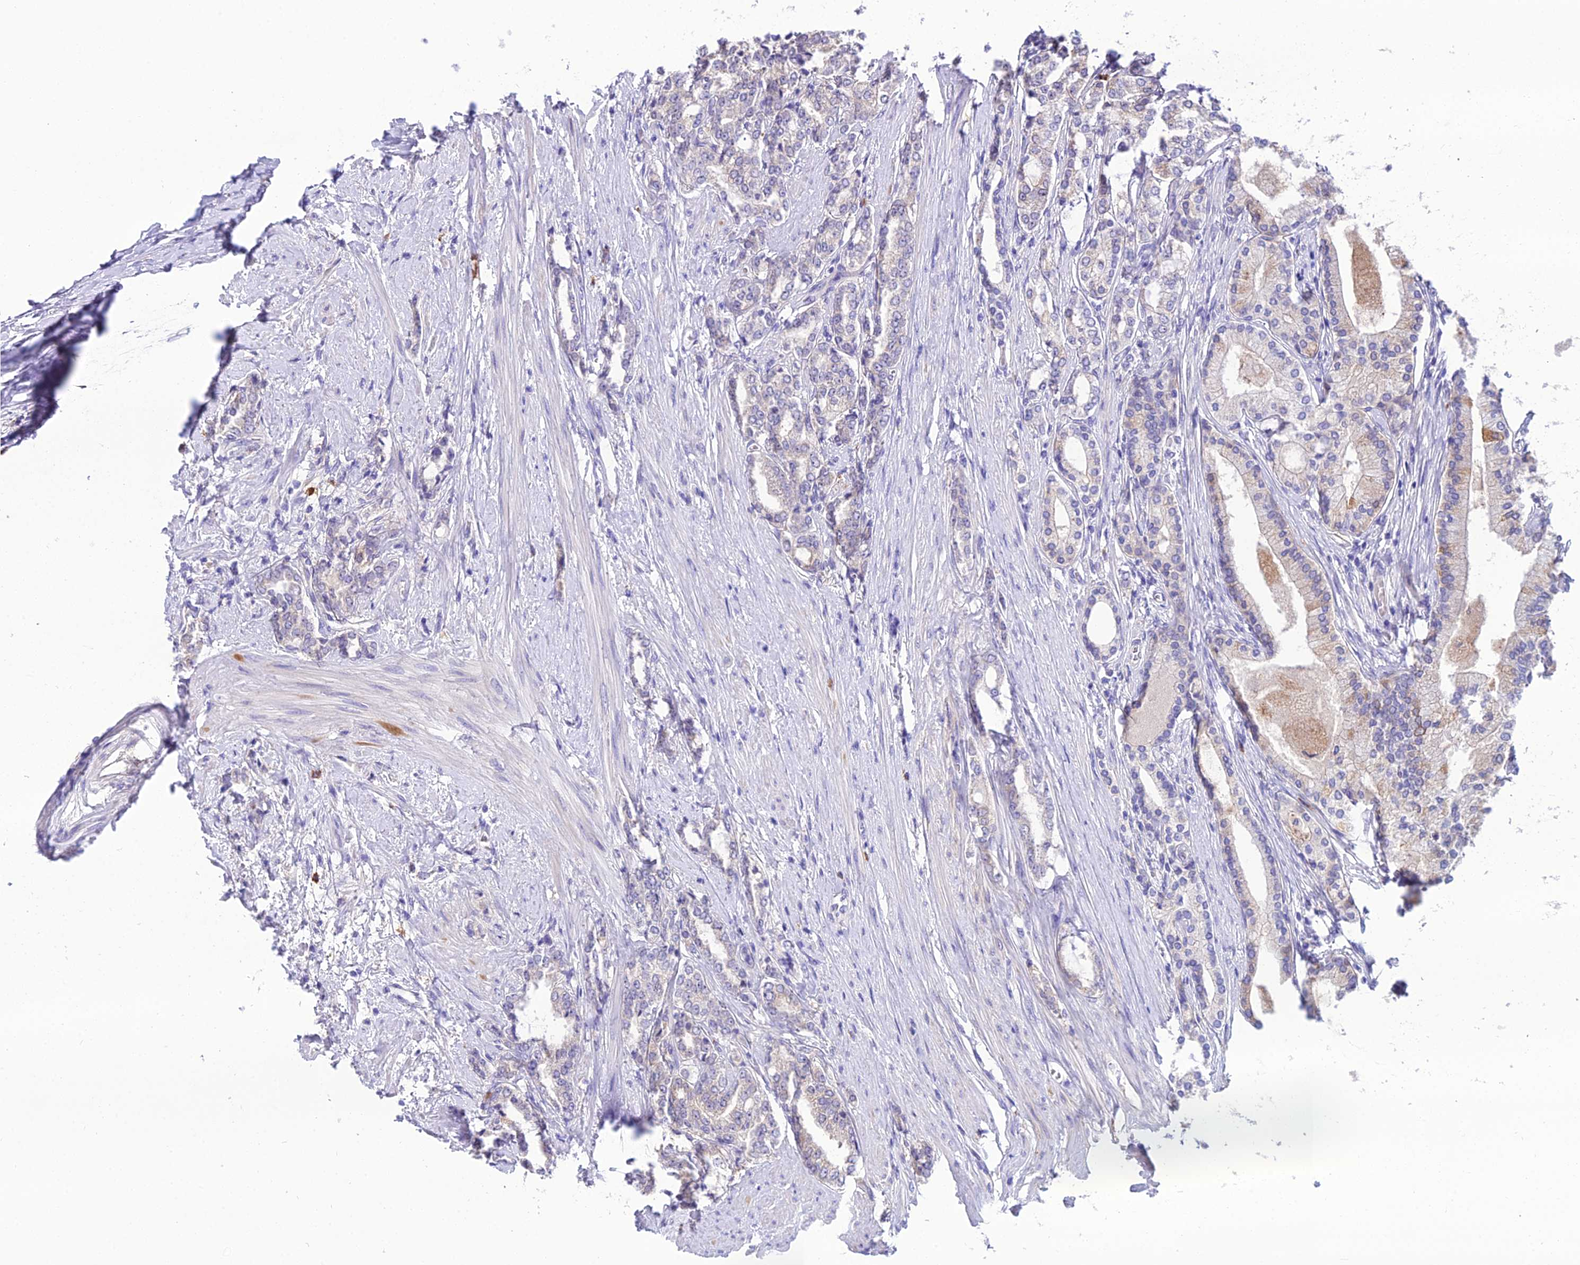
{"staining": {"intensity": "negative", "quantity": "none", "location": "none"}, "tissue": "prostate cancer", "cell_type": "Tumor cells", "image_type": "cancer", "snomed": [{"axis": "morphology", "description": "Adenocarcinoma, High grade"}, {"axis": "topography", "description": "Prostate"}], "caption": "A high-resolution micrograph shows immunohistochemistry (IHC) staining of prostate adenocarcinoma (high-grade), which displays no significant staining in tumor cells. (DAB (3,3'-diaminobenzidine) immunohistochemistry with hematoxylin counter stain).", "gene": "MB21D2", "patient": {"sex": "male", "age": 64}}